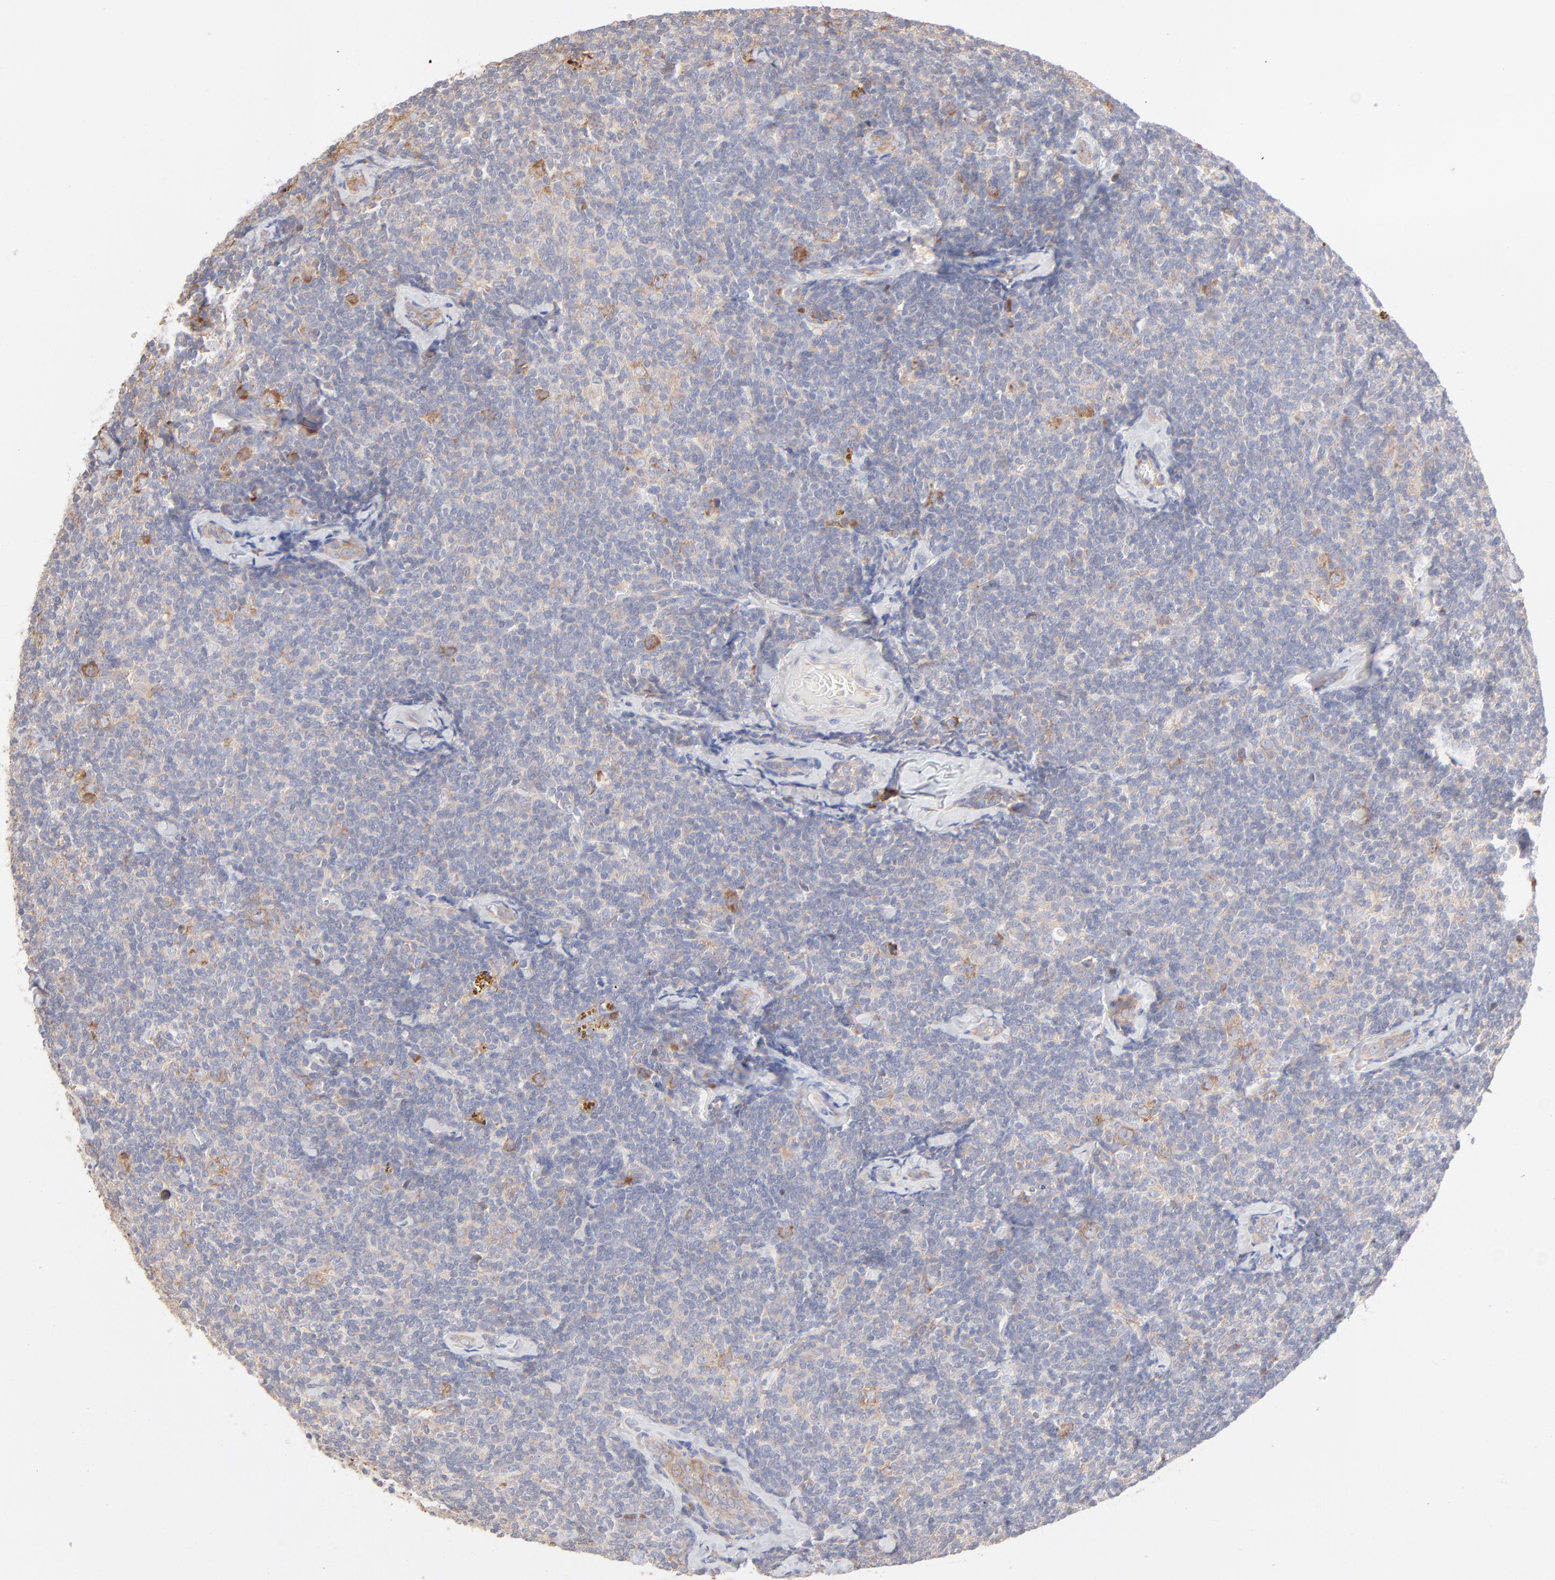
{"staining": {"intensity": "moderate", "quantity": "25%-75%", "location": "cytoplasmic/membranous"}, "tissue": "lymphoma", "cell_type": "Tumor cells", "image_type": "cancer", "snomed": [{"axis": "morphology", "description": "Malignant lymphoma, non-Hodgkin's type, Low grade"}, {"axis": "topography", "description": "Lymph node"}], "caption": "This image displays immunohistochemistry staining of low-grade malignant lymphoma, non-Hodgkin's type, with medium moderate cytoplasmic/membranous expression in approximately 25%-75% of tumor cells.", "gene": "RPS21", "patient": {"sex": "female", "age": 56}}